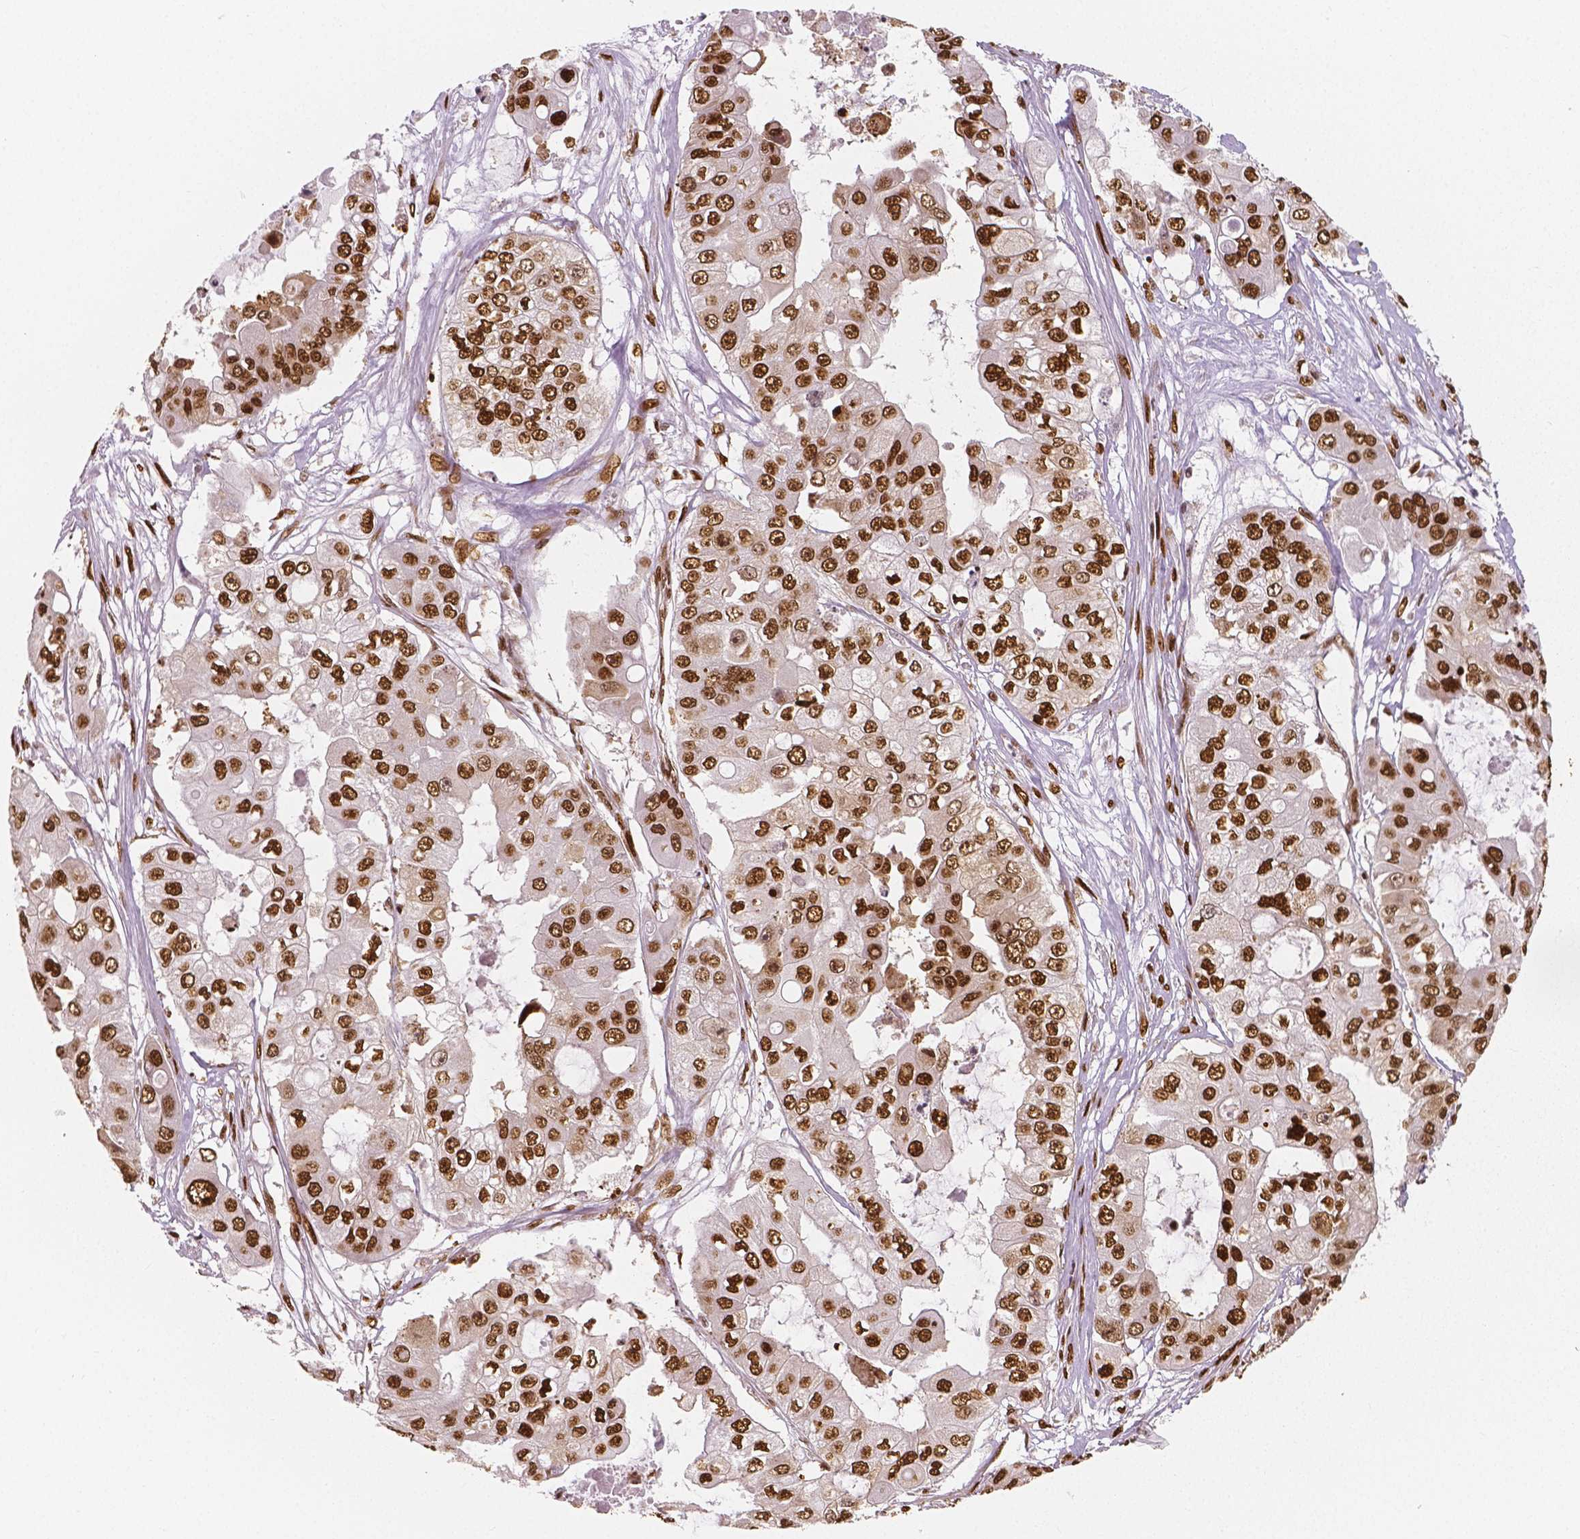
{"staining": {"intensity": "strong", "quantity": ">75%", "location": "nuclear"}, "tissue": "ovarian cancer", "cell_type": "Tumor cells", "image_type": "cancer", "snomed": [{"axis": "morphology", "description": "Cystadenocarcinoma, serous, NOS"}, {"axis": "topography", "description": "Ovary"}], "caption": "A brown stain highlights strong nuclear expression of a protein in human ovarian cancer tumor cells.", "gene": "NUCKS1", "patient": {"sex": "female", "age": 56}}